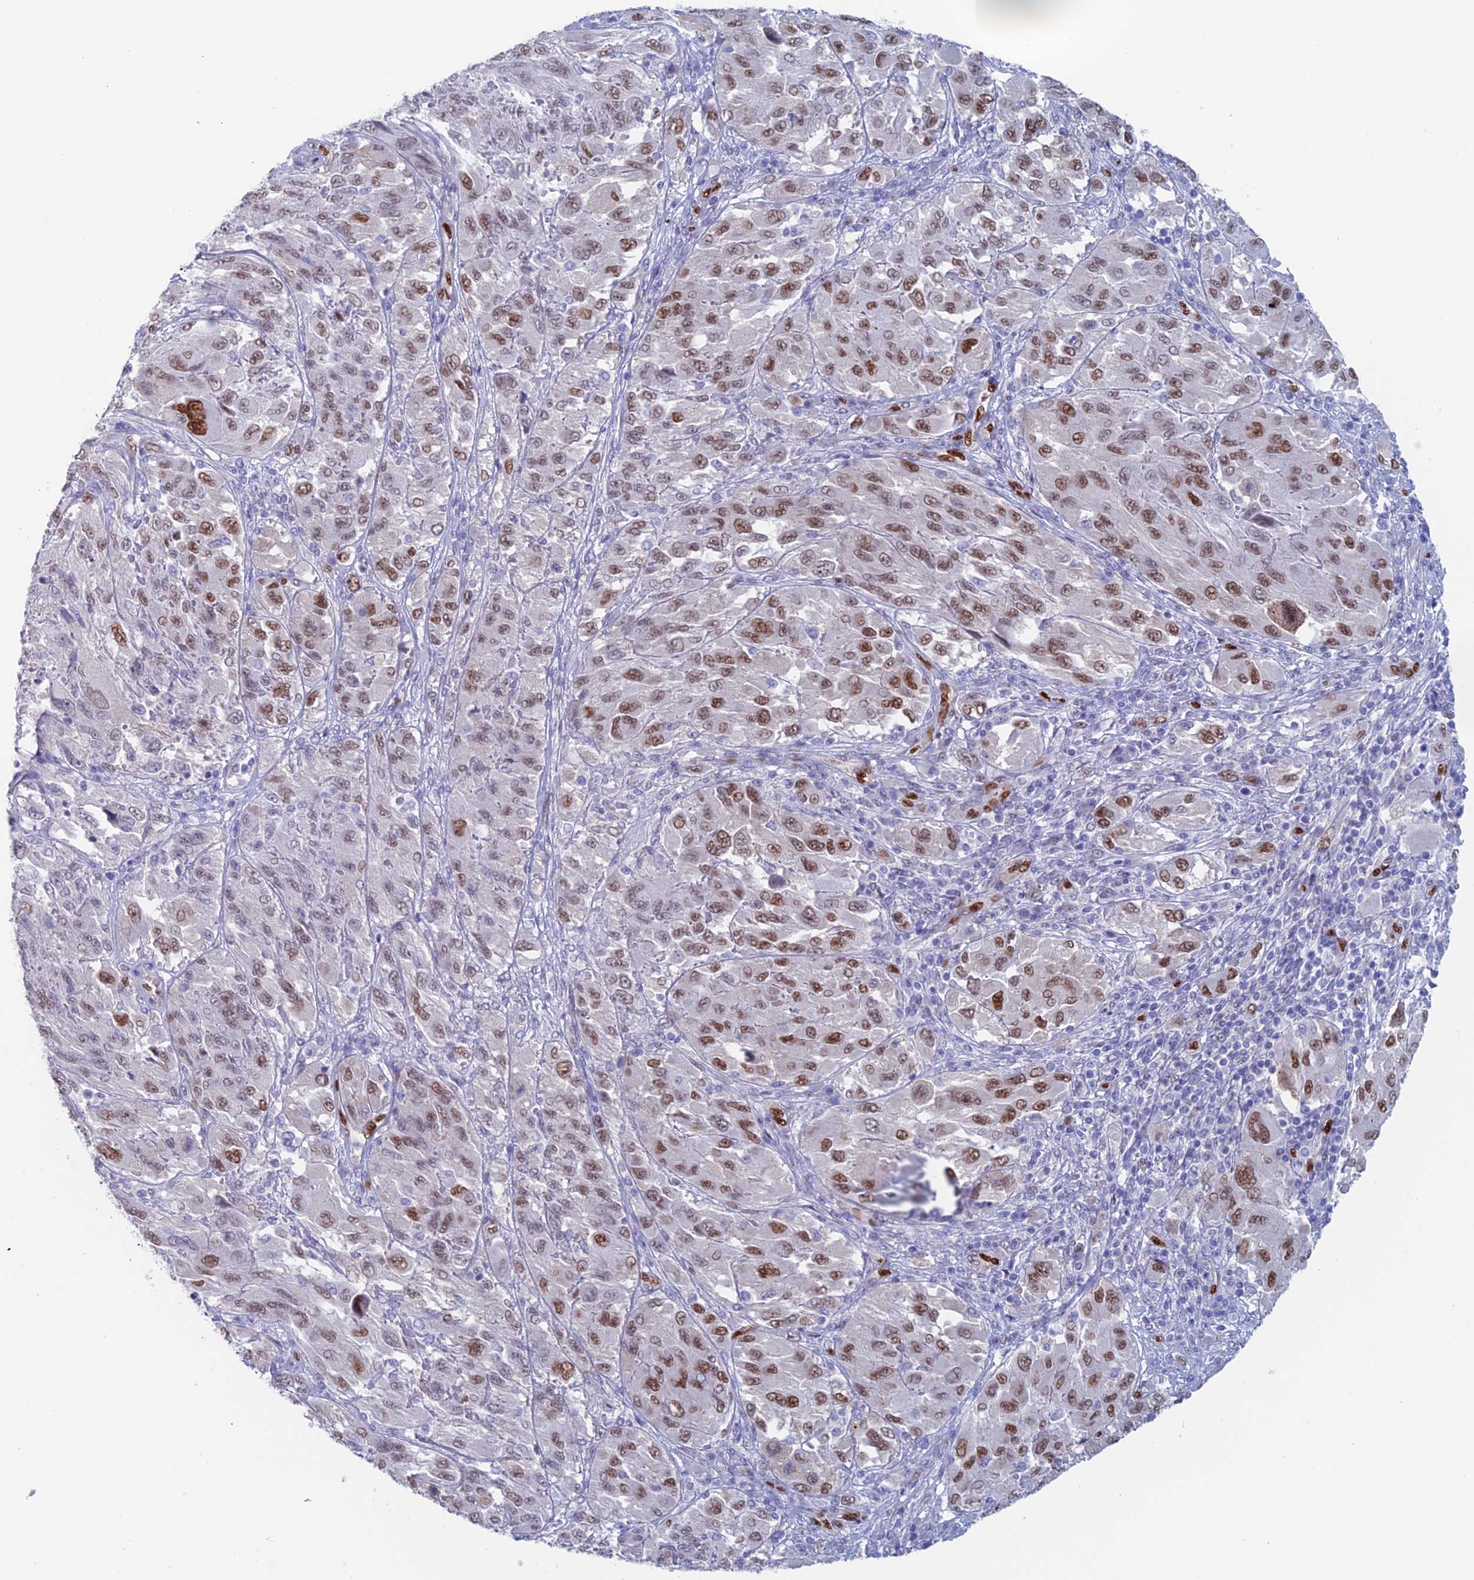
{"staining": {"intensity": "moderate", "quantity": ">75%", "location": "nuclear"}, "tissue": "melanoma", "cell_type": "Tumor cells", "image_type": "cancer", "snomed": [{"axis": "morphology", "description": "Malignant melanoma, NOS"}, {"axis": "topography", "description": "Skin"}], "caption": "Malignant melanoma stained with DAB (3,3'-diaminobenzidine) immunohistochemistry shows medium levels of moderate nuclear positivity in approximately >75% of tumor cells. Using DAB (brown) and hematoxylin (blue) stains, captured at high magnification using brightfield microscopy.", "gene": "NOL4L", "patient": {"sex": "female", "age": 91}}